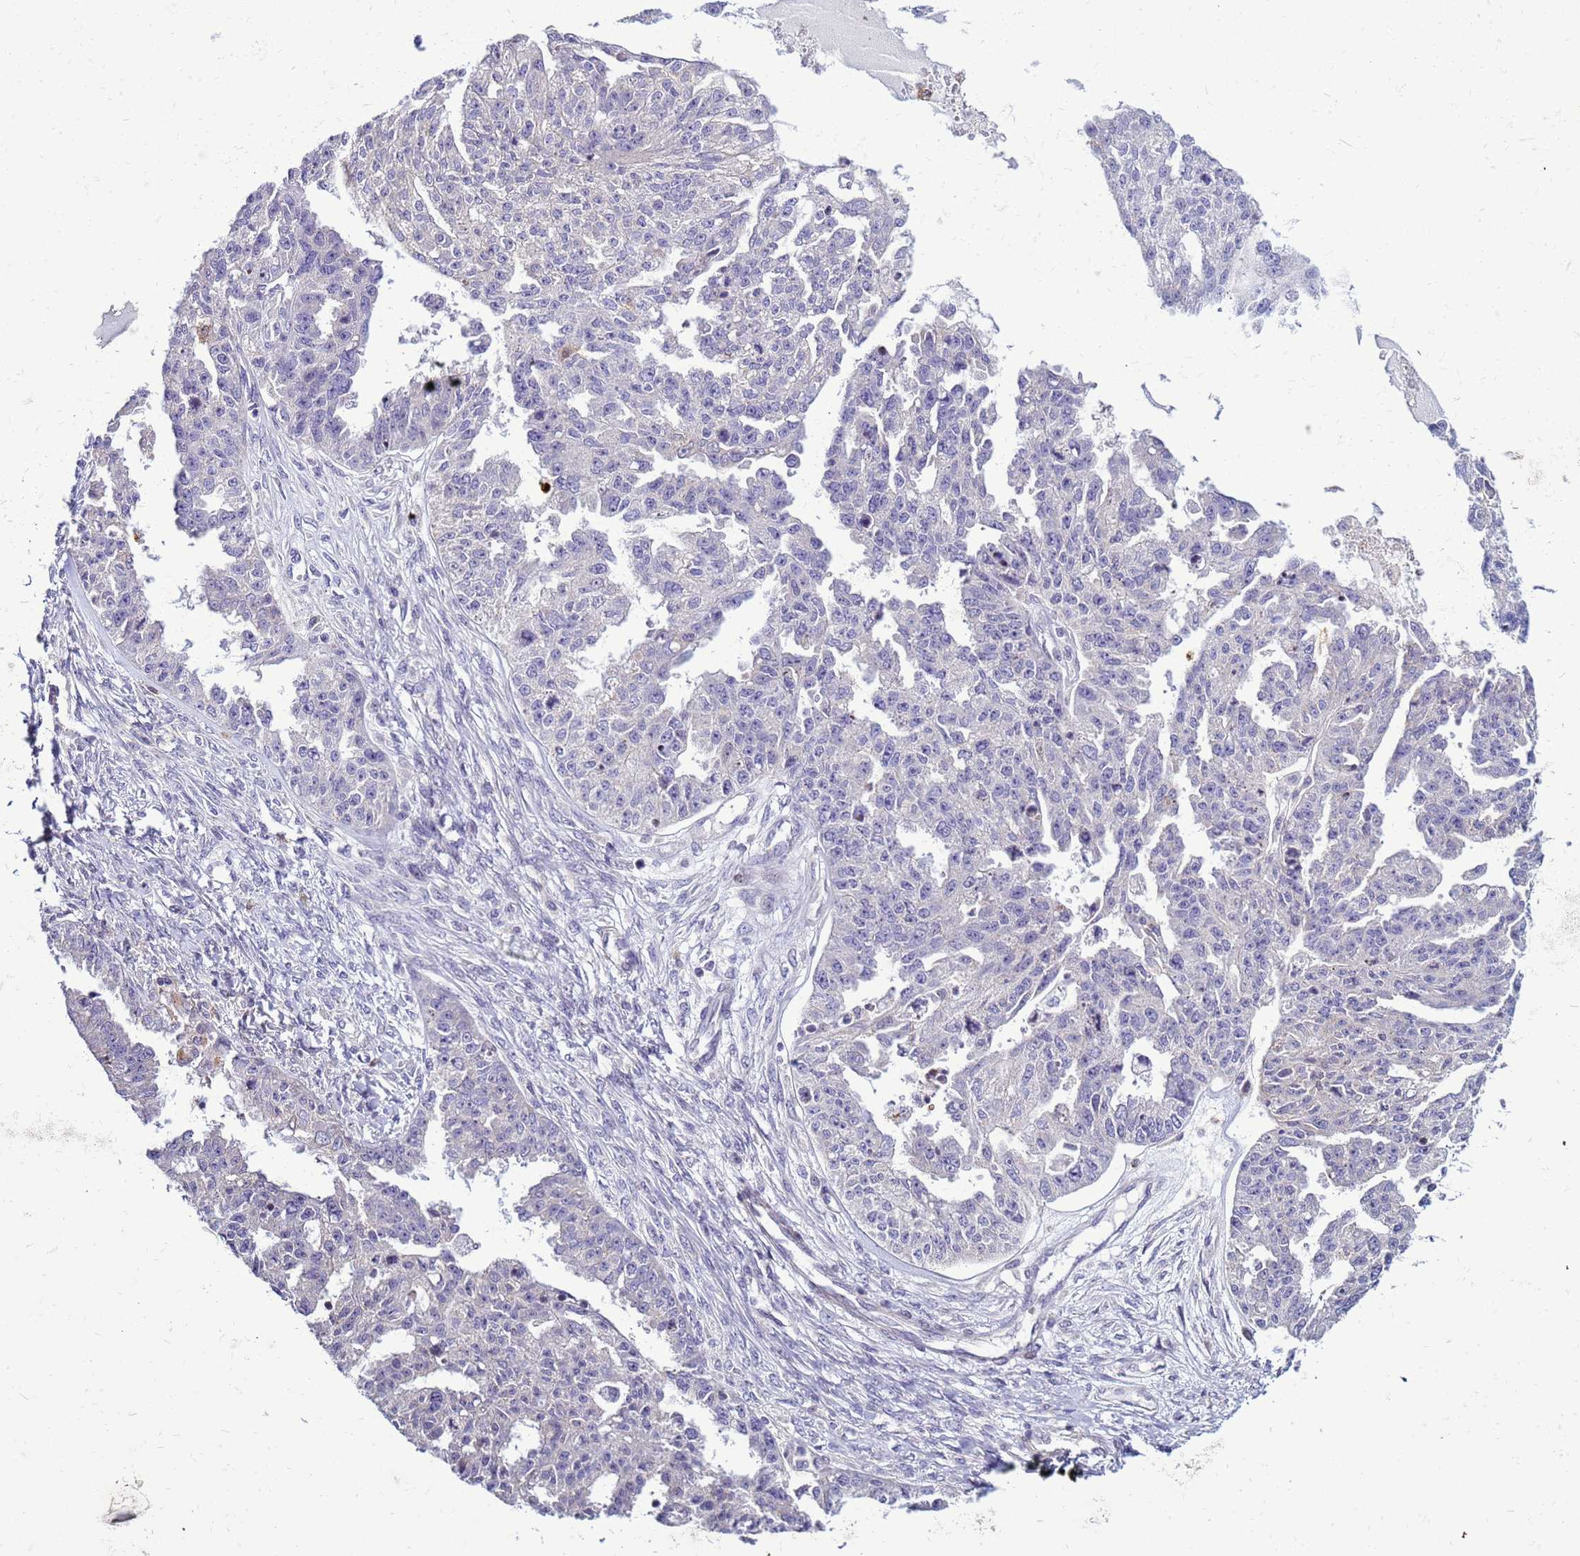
{"staining": {"intensity": "negative", "quantity": "none", "location": "none"}, "tissue": "ovarian cancer", "cell_type": "Tumor cells", "image_type": "cancer", "snomed": [{"axis": "morphology", "description": "Cystadenocarcinoma, serous, NOS"}, {"axis": "topography", "description": "Ovary"}], "caption": "Tumor cells show no significant staining in ovarian serous cystadenocarcinoma.", "gene": "VPS4B", "patient": {"sex": "female", "age": 58}}